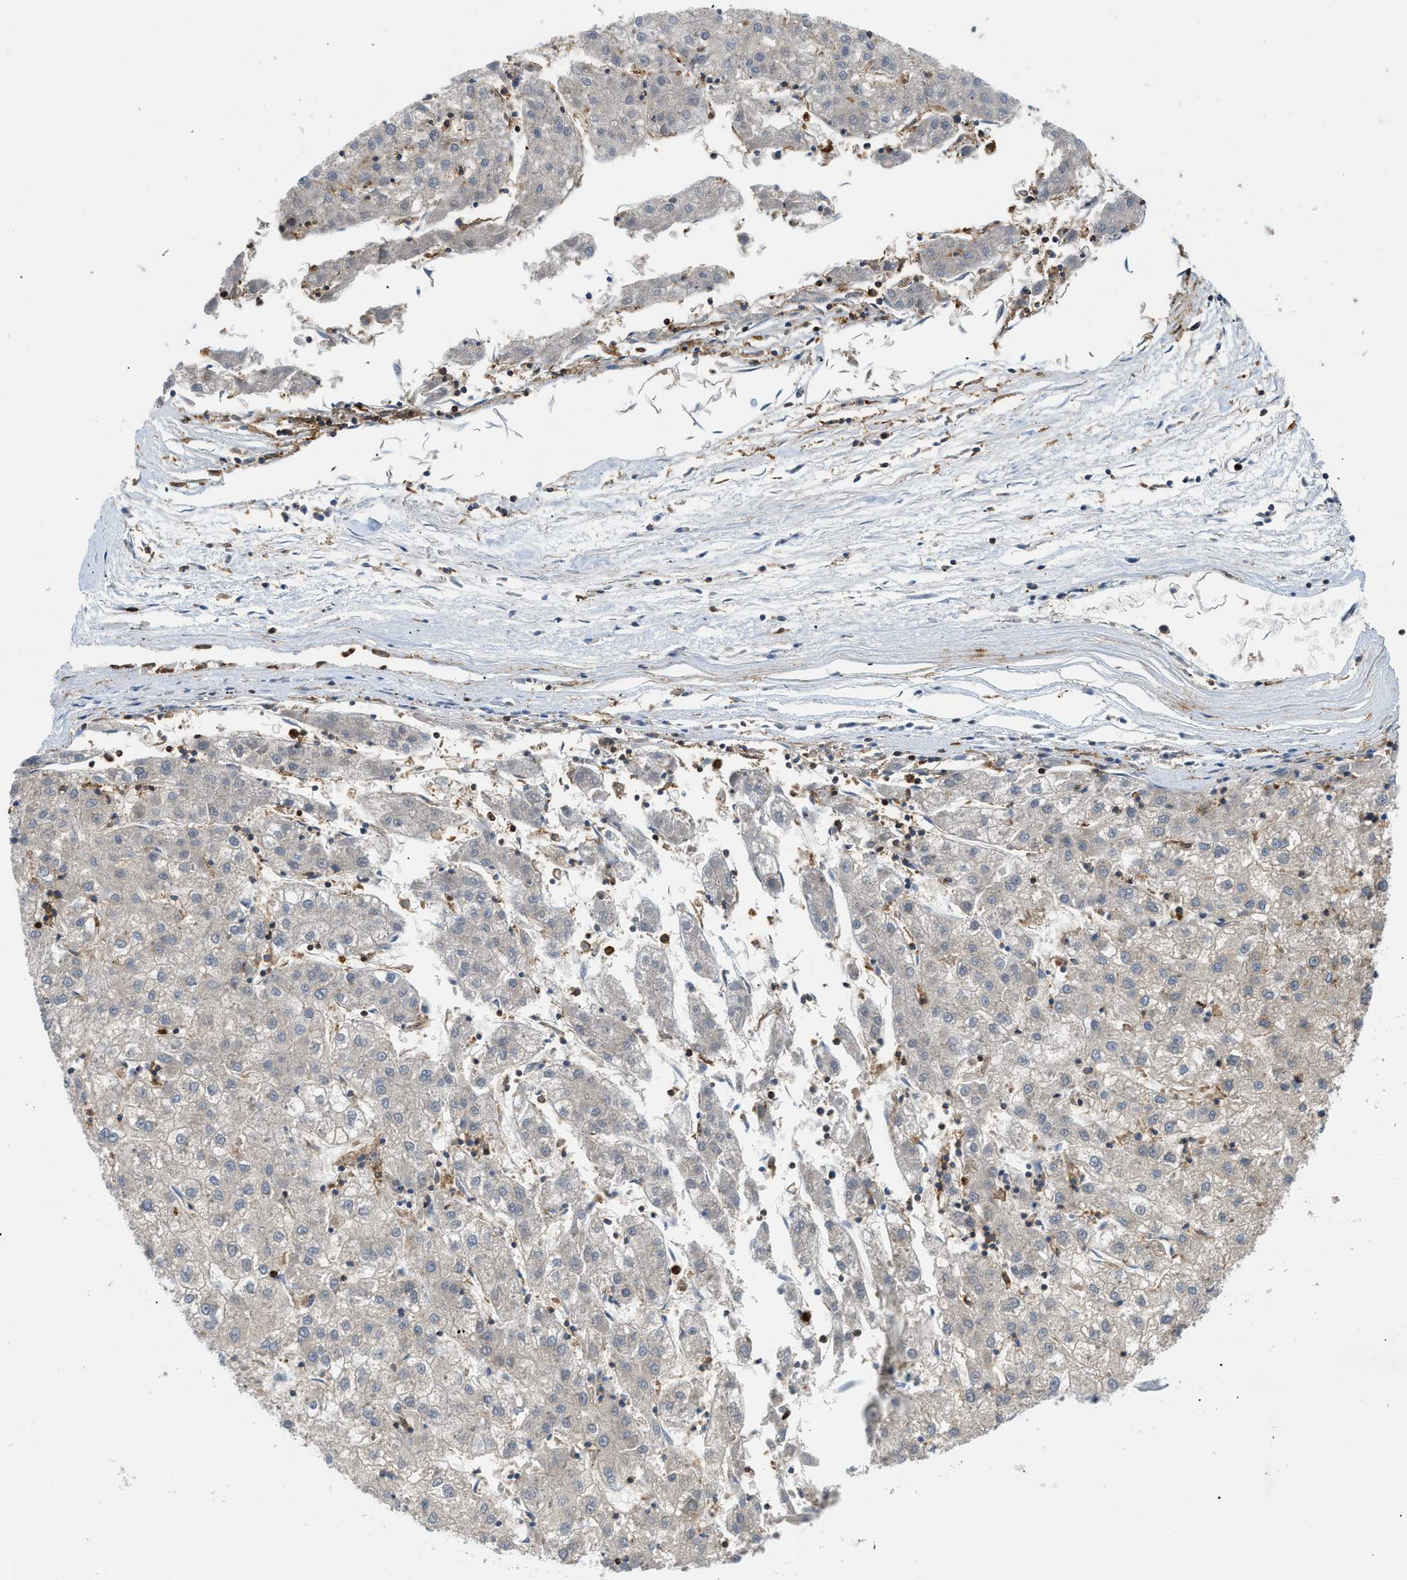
{"staining": {"intensity": "negative", "quantity": "none", "location": "none"}, "tissue": "liver cancer", "cell_type": "Tumor cells", "image_type": "cancer", "snomed": [{"axis": "morphology", "description": "Carcinoma, Hepatocellular, NOS"}, {"axis": "topography", "description": "Liver"}], "caption": "IHC of human liver cancer displays no positivity in tumor cells. (DAB (3,3'-diaminobenzidine) immunohistochemistry (IHC) with hematoxylin counter stain).", "gene": "GPAT4", "patient": {"sex": "male", "age": 72}}